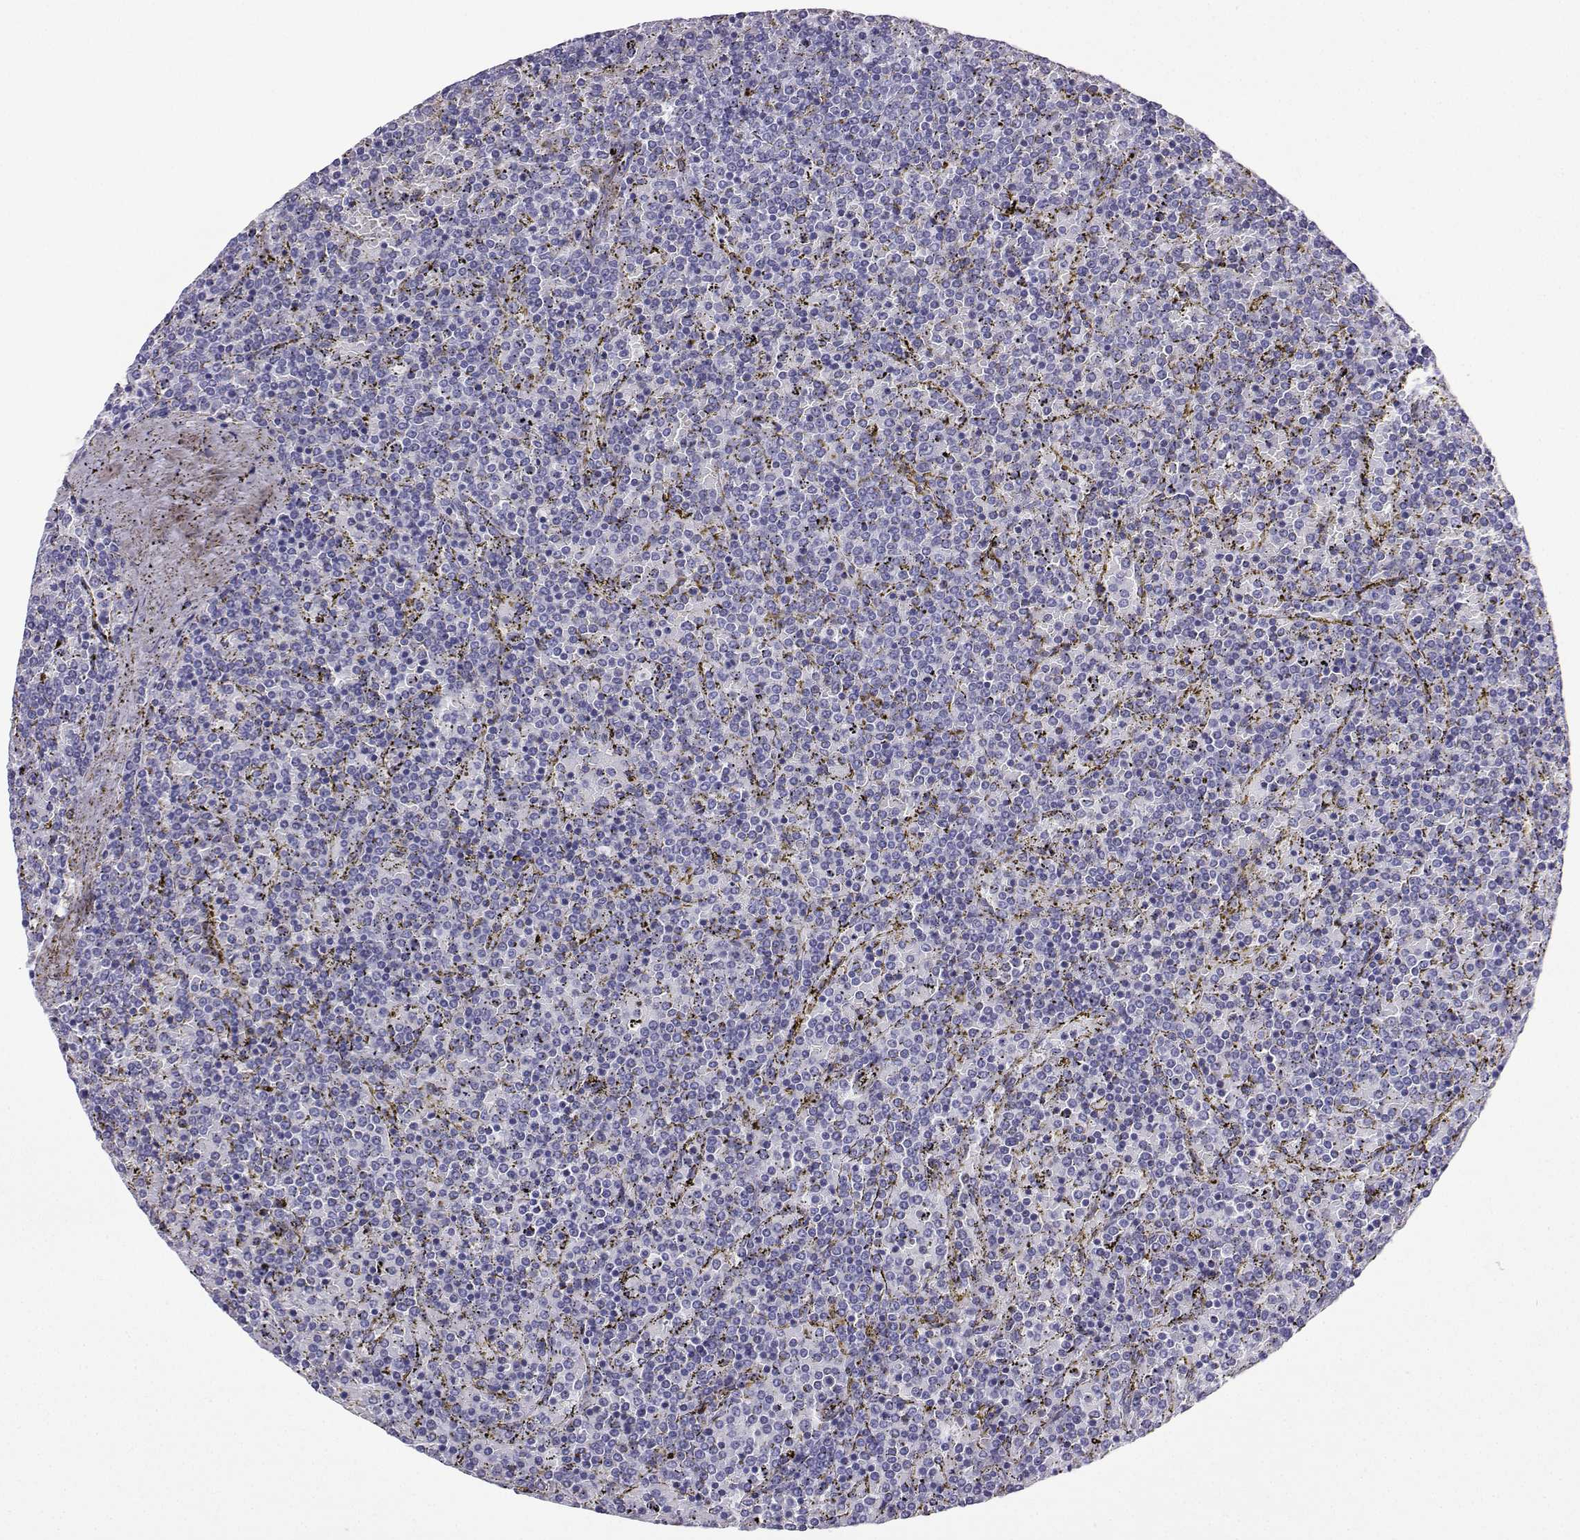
{"staining": {"intensity": "negative", "quantity": "none", "location": "none"}, "tissue": "lymphoma", "cell_type": "Tumor cells", "image_type": "cancer", "snomed": [{"axis": "morphology", "description": "Malignant lymphoma, non-Hodgkin's type, Low grade"}, {"axis": "topography", "description": "Spleen"}], "caption": "This photomicrograph is of malignant lymphoma, non-Hodgkin's type (low-grade) stained with immunohistochemistry (IHC) to label a protein in brown with the nuclei are counter-stained blue. There is no expression in tumor cells. The staining was performed using DAB (3,3'-diaminobenzidine) to visualize the protein expression in brown, while the nuclei were stained in blue with hematoxylin (Magnification: 20x).", "gene": "CD109", "patient": {"sex": "female", "age": 77}}